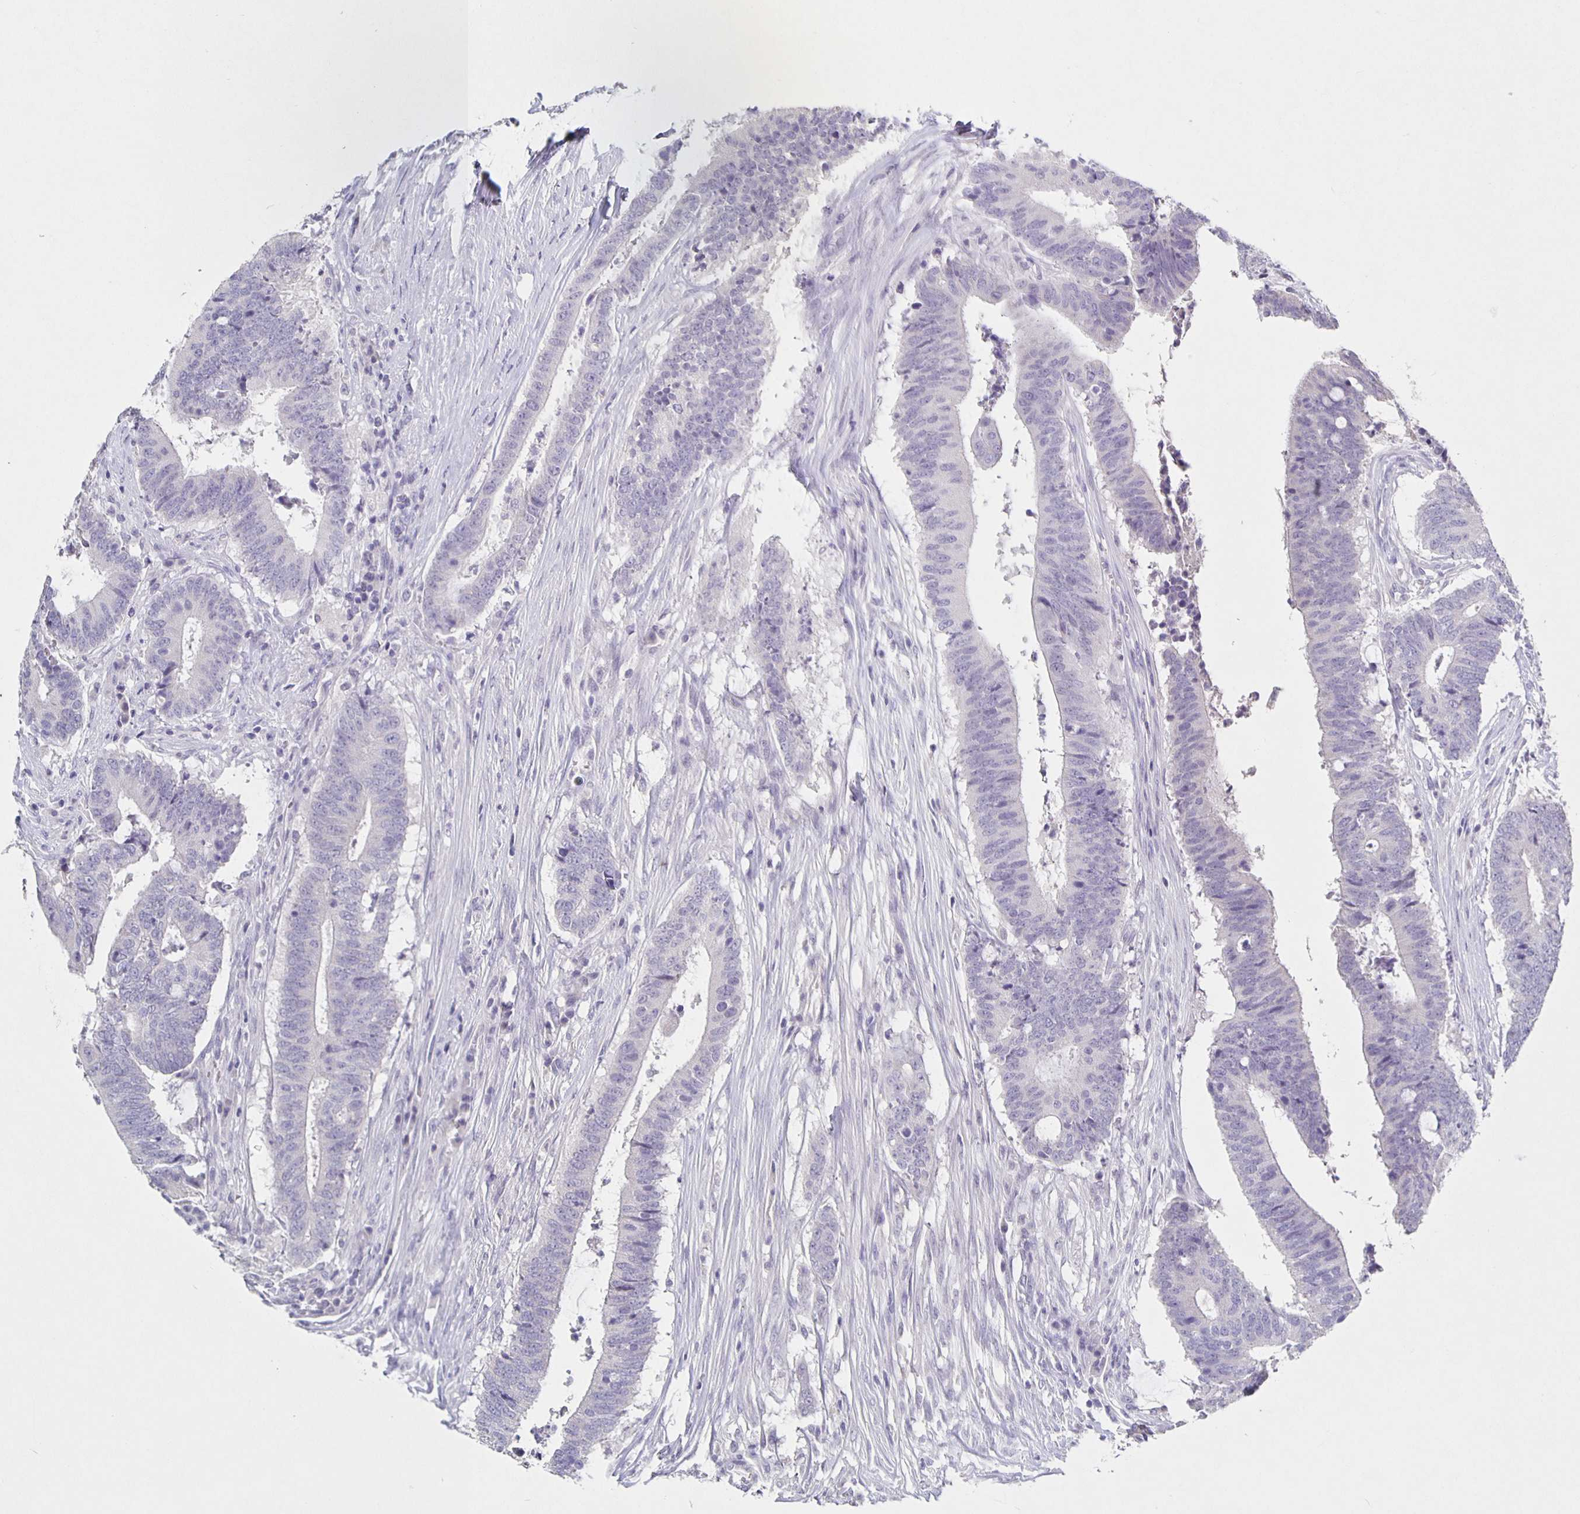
{"staining": {"intensity": "negative", "quantity": "none", "location": "none"}, "tissue": "colorectal cancer", "cell_type": "Tumor cells", "image_type": "cancer", "snomed": [{"axis": "morphology", "description": "Adenocarcinoma, NOS"}, {"axis": "topography", "description": "Colon"}], "caption": "Immunohistochemistry histopathology image of neoplastic tissue: colorectal cancer stained with DAB (3,3'-diaminobenzidine) demonstrates no significant protein expression in tumor cells.", "gene": "CARNS1", "patient": {"sex": "female", "age": 43}}